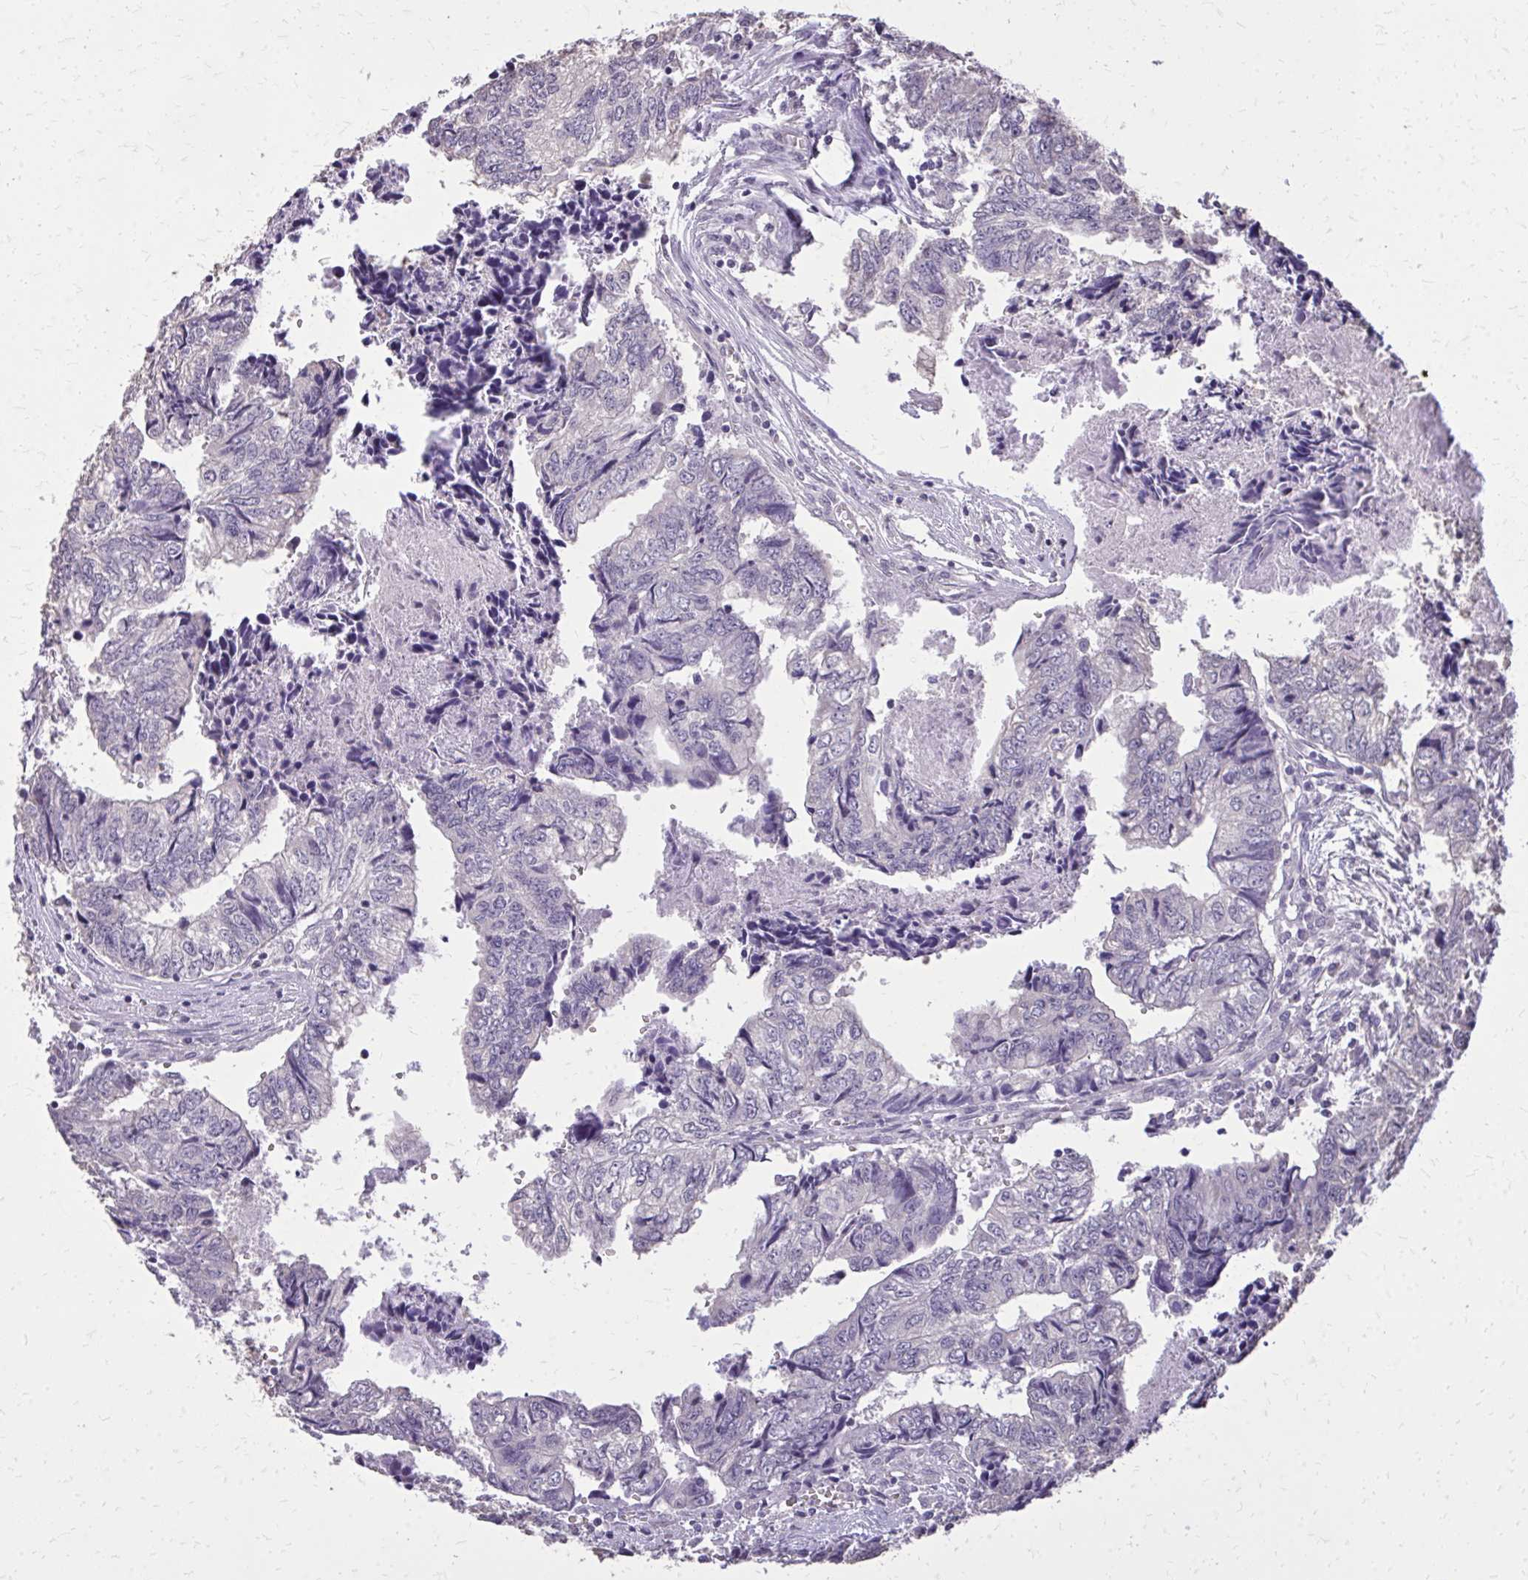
{"staining": {"intensity": "negative", "quantity": "none", "location": "none"}, "tissue": "colorectal cancer", "cell_type": "Tumor cells", "image_type": "cancer", "snomed": [{"axis": "morphology", "description": "Adenocarcinoma, NOS"}, {"axis": "topography", "description": "Colon"}], "caption": "Histopathology image shows no protein expression in tumor cells of colorectal cancer tissue.", "gene": "AKAP5", "patient": {"sex": "male", "age": 86}}